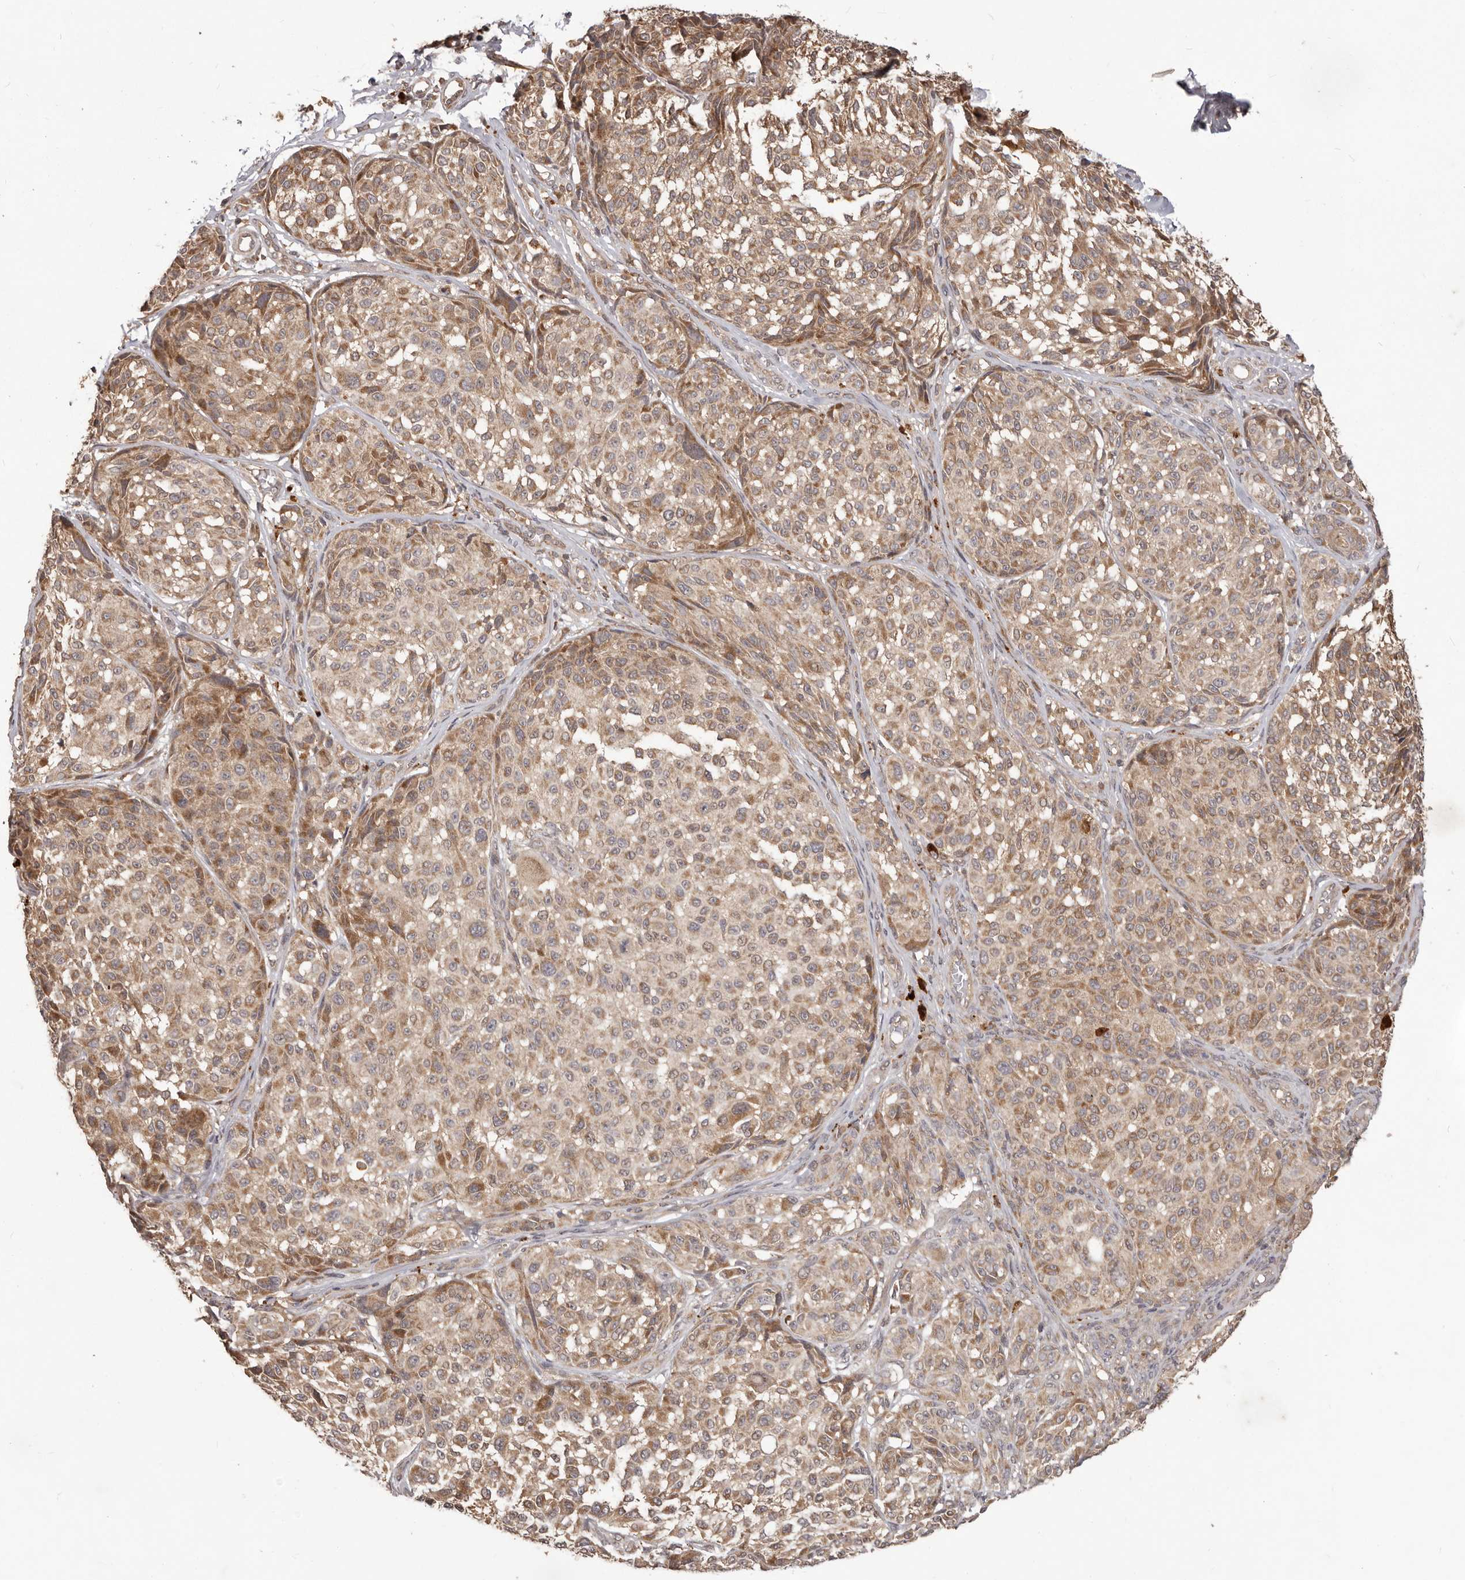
{"staining": {"intensity": "moderate", "quantity": ">75%", "location": "cytoplasmic/membranous"}, "tissue": "melanoma", "cell_type": "Tumor cells", "image_type": "cancer", "snomed": [{"axis": "morphology", "description": "Malignant melanoma, NOS"}, {"axis": "topography", "description": "Skin"}], "caption": "Immunohistochemistry (IHC) photomicrograph of neoplastic tissue: malignant melanoma stained using immunohistochemistry displays medium levels of moderate protein expression localized specifically in the cytoplasmic/membranous of tumor cells, appearing as a cytoplasmic/membranous brown color.", "gene": "MTO1", "patient": {"sex": "male", "age": 83}}